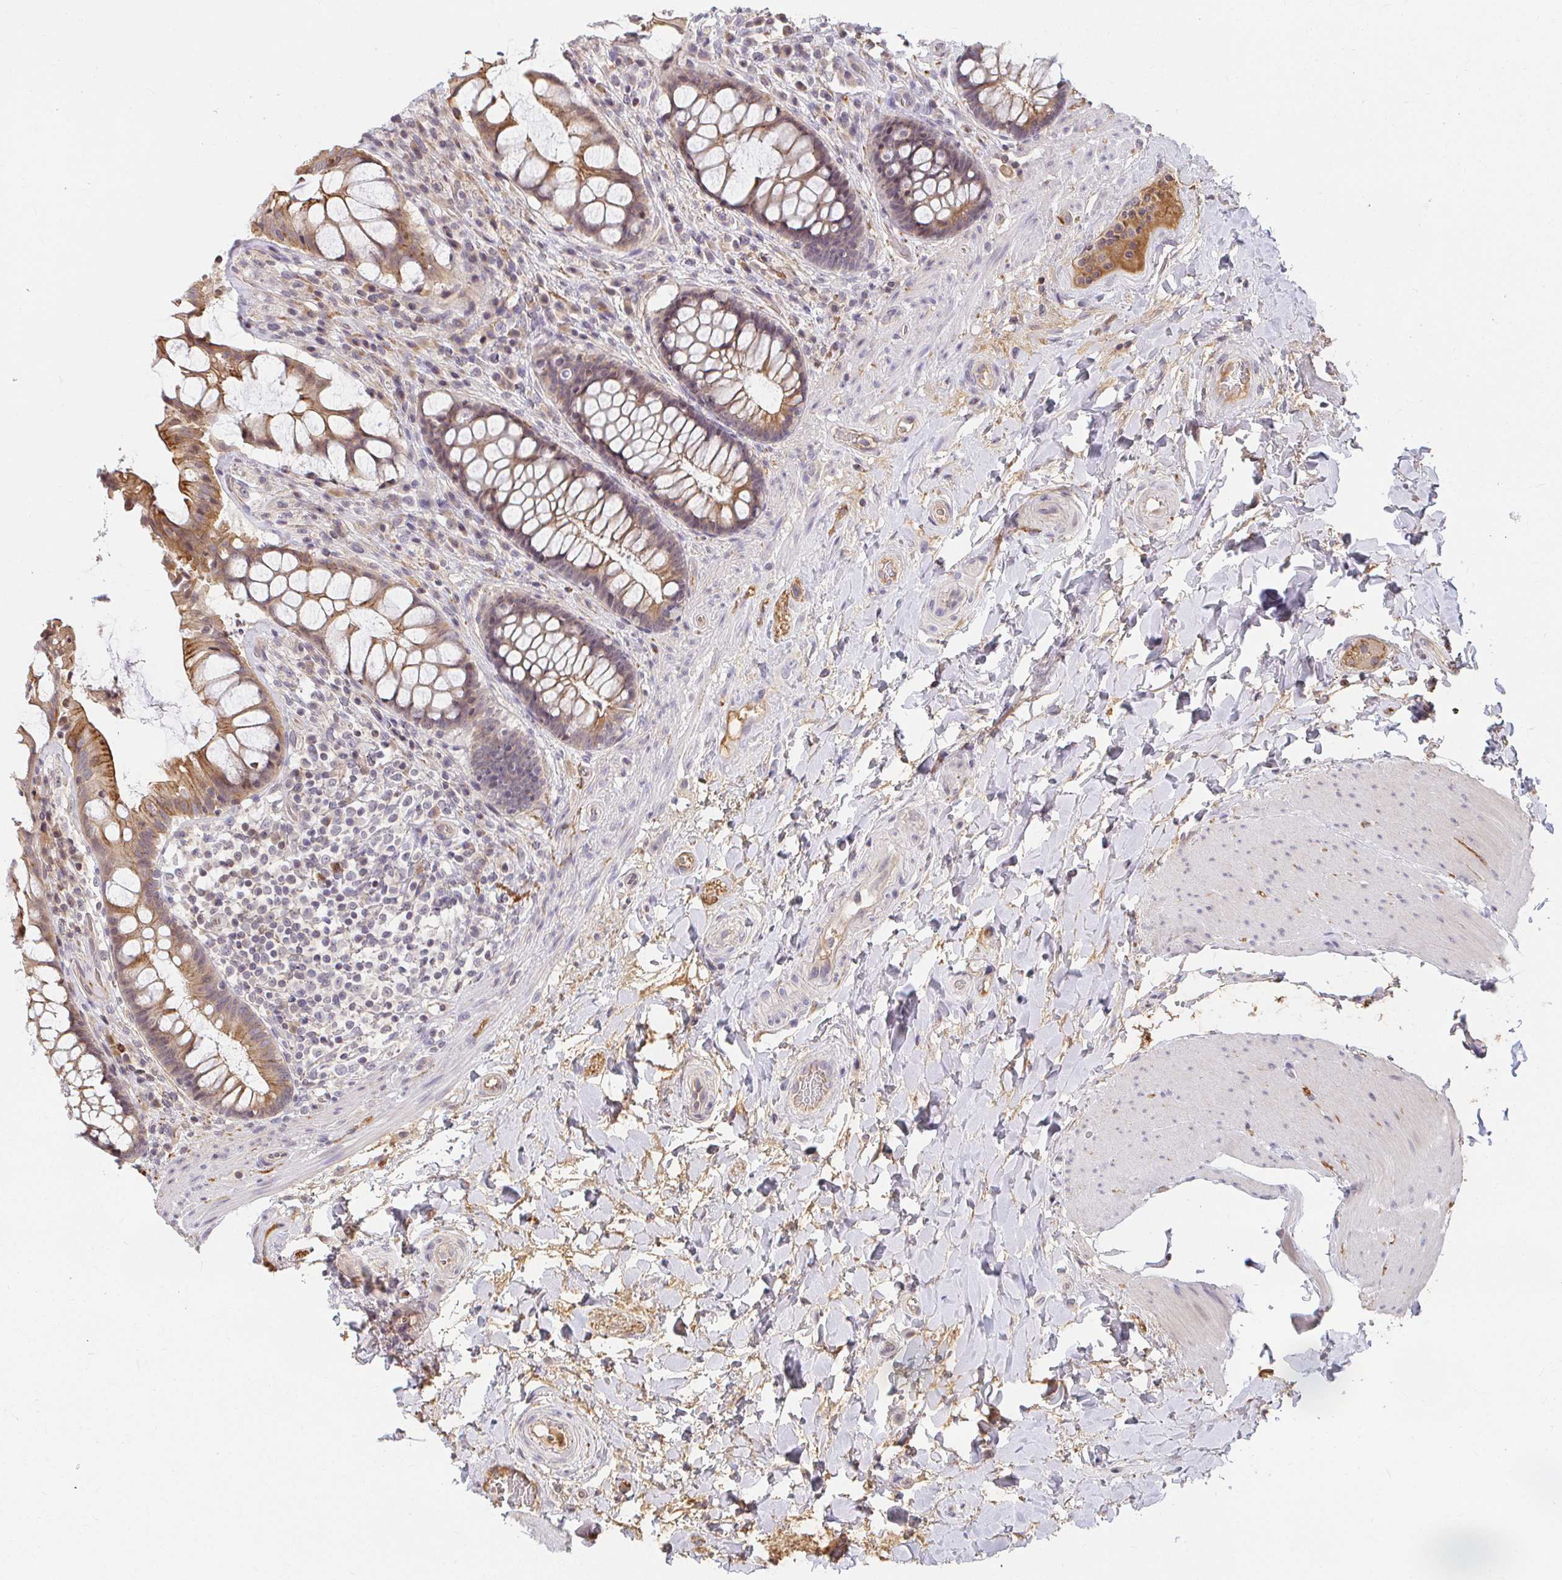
{"staining": {"intensity": "moderate", "quantity": "25%-75%", "location": "cytoplasmic/membranous"}, "tissue": "rectum", "cell_type": "Glandular cells", "image_type": "normal", "snomed": [{"axis": "morphology", "description": "Normal tissue, NOS"}, {"axis": "topography", "description": "Rectum"}], "caption": "A high-resolution photomicrograph shows IHC staining of unremarkable rectum, which displays moderate cytoplasmic/membranous positivity in about 25%-75% of glandular cells. The staining is performed using DAB (3,3'-diaminobenzidine) brown chromogen to label protein expression. The nuclei are counter-stained blue using hematoxylin.", "gene": "ANK3", "patient": {"sex": "female", "age": 58}}